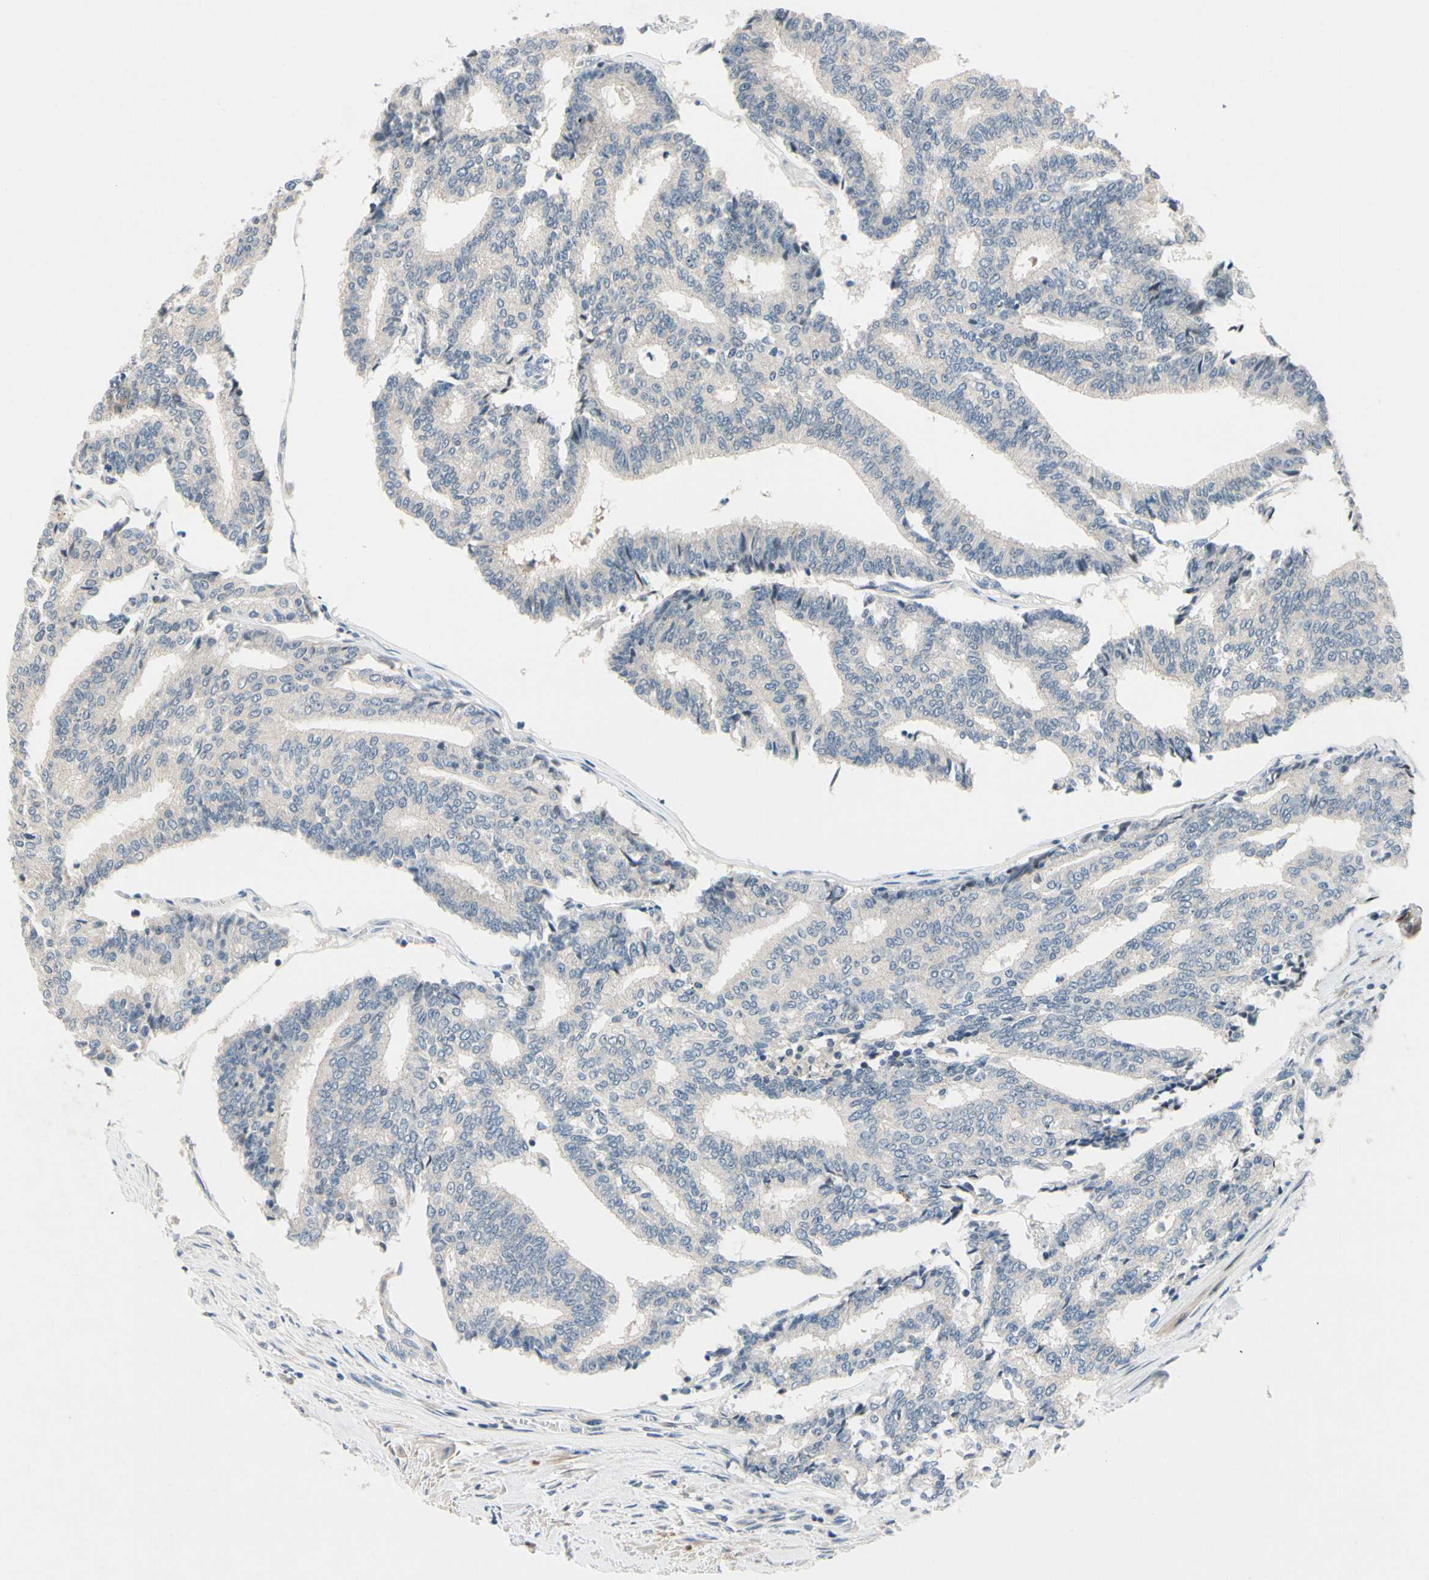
{"staining": {"intensity": "negative", "quantity": "none", "location": "none"}, "tissue": "prostate cancer", "cell_type": "Tumor cells", "image_type": "cancer", "snomed": [{"axis": "morphology", "description": "Adenocarcinoma, High grade"}, {"axis": "topography", "description": "Prostate"}], "caption": "The immunohistochemistry micrograph has no significant positivity in tumor cells of adenocarcinoma (high-grade) (prostate) tissue. Brightfield microscopy of IHC stained with DAB (3,3'-diaminobenzidine) (brown) and hematoxylin (blue), captured at high magnification.", "gene": "SLC27A6", "patient": {"sex": "male", "age": 55}}